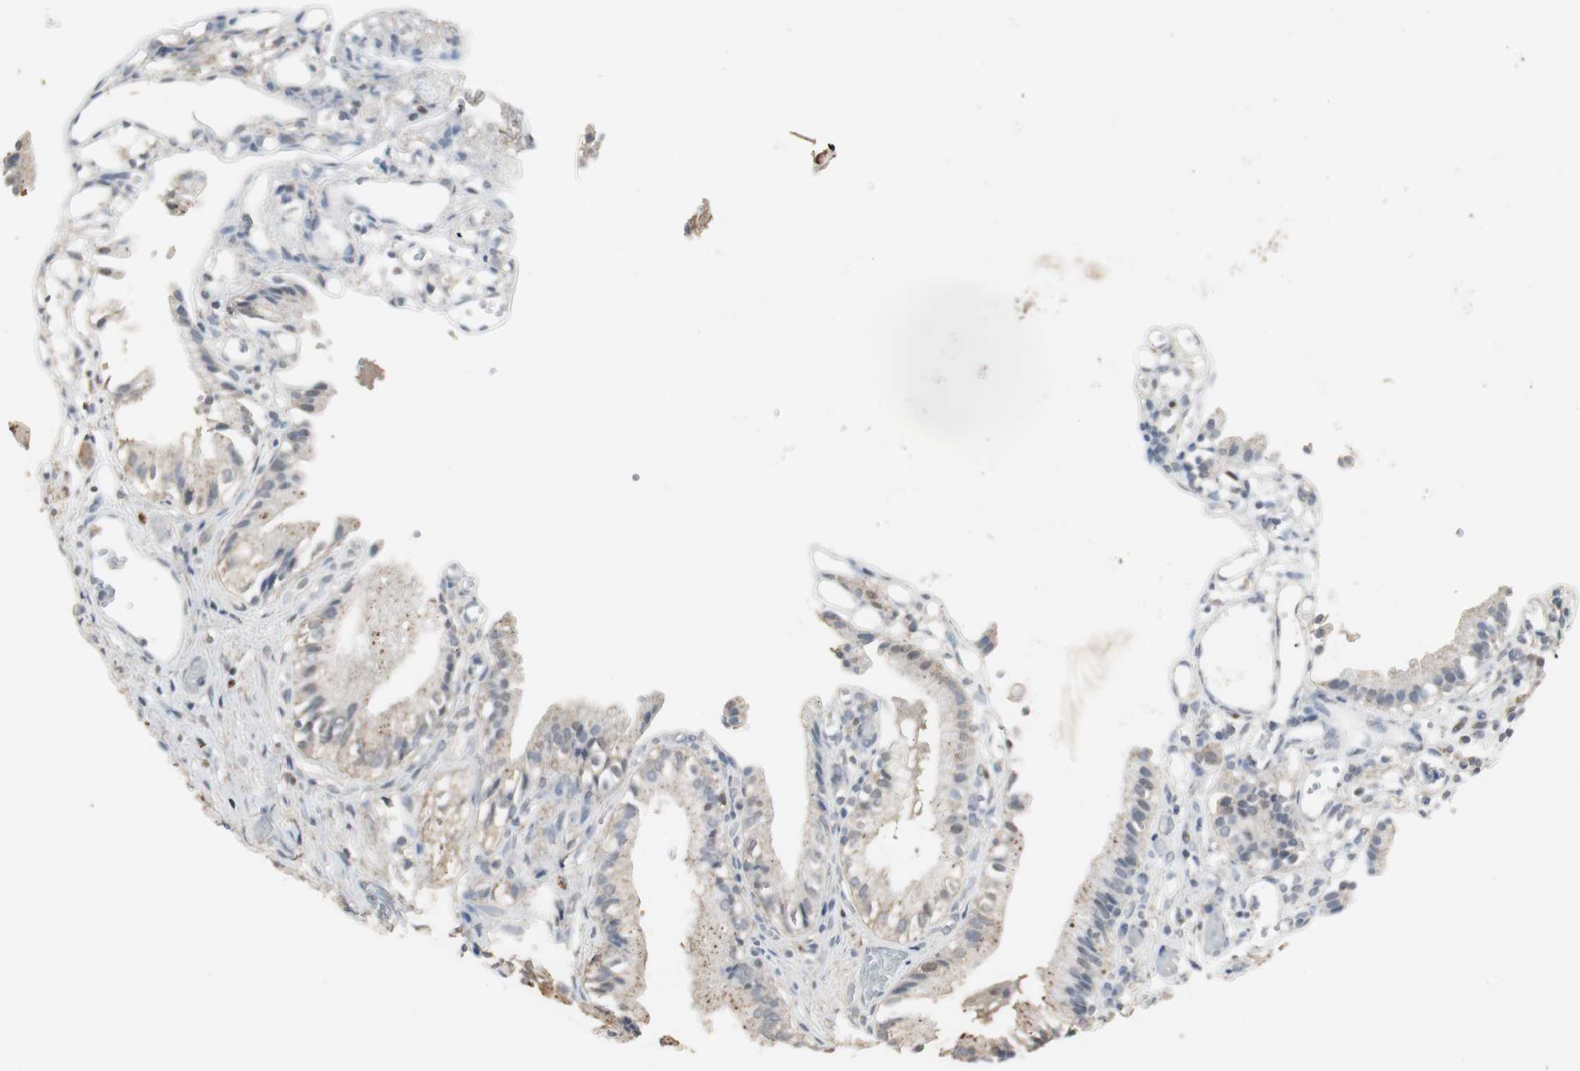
{"staining": {"intensity": "weak", "quantity": "<25%", "location": "cytoplasmic/membranous"}, "tissue": "gallbladder", "cell_type": "Glandular cells", "image_type": "normal", "snomed": [{"axis": "morphology", "description": "Normal tissue, NOS"}, {"axis": "topography", "description": "Gallbladder"}], "caption": "Gallbladder was stained to show a protein in brown. There is no significant expression in glandular cells. (DAB (3,3'-diaminobenzidine) immunohistochemistry visualized using brightfield microscopy, high magnification).", "gene": "HPRT1", "patient": {"sex": "male", "age": 65}}